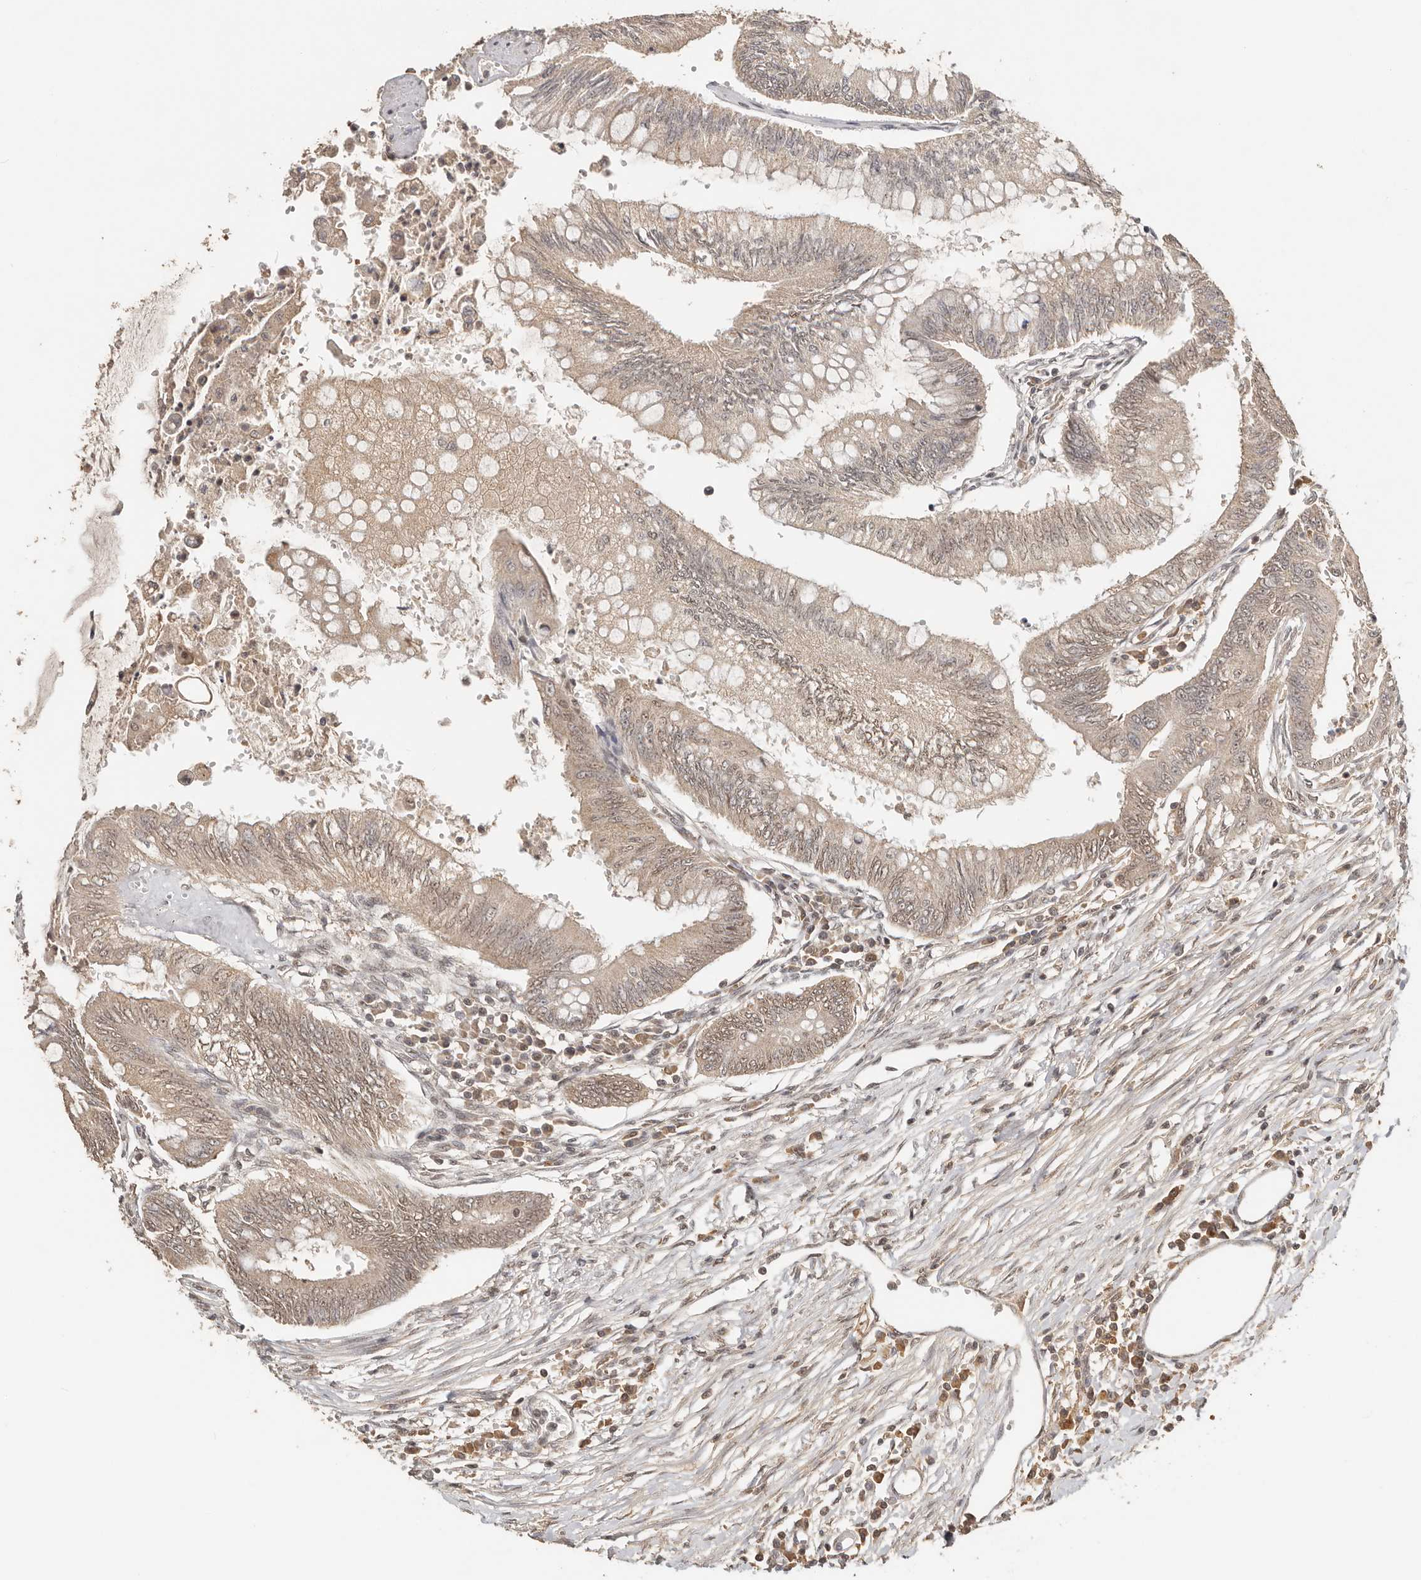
{"staining": {"intensity": "weak", "quantity": "25%-75%", "location": "cytoplasmic/membranous,nuclear"}, "tissue": "colorectal cancer", "cell_type": "Tumor cells", "image_type": "cancer", "snomed": [{"axis": "morphology", "description": "Adenoma, NOS"}, {"axis": "morphology", "description": "Adenocarcinoma, NOS"}, {"axis": "topography", "description": "Colon"}], "caption": "A histopathology image of colorectal adenoma stained for a protein reveals weak cytoplasmic/membranous and nuclear brown staining in tumor cells.", "gene": "SEC14L1", "patient": {"sex": "male", "age": 79}}